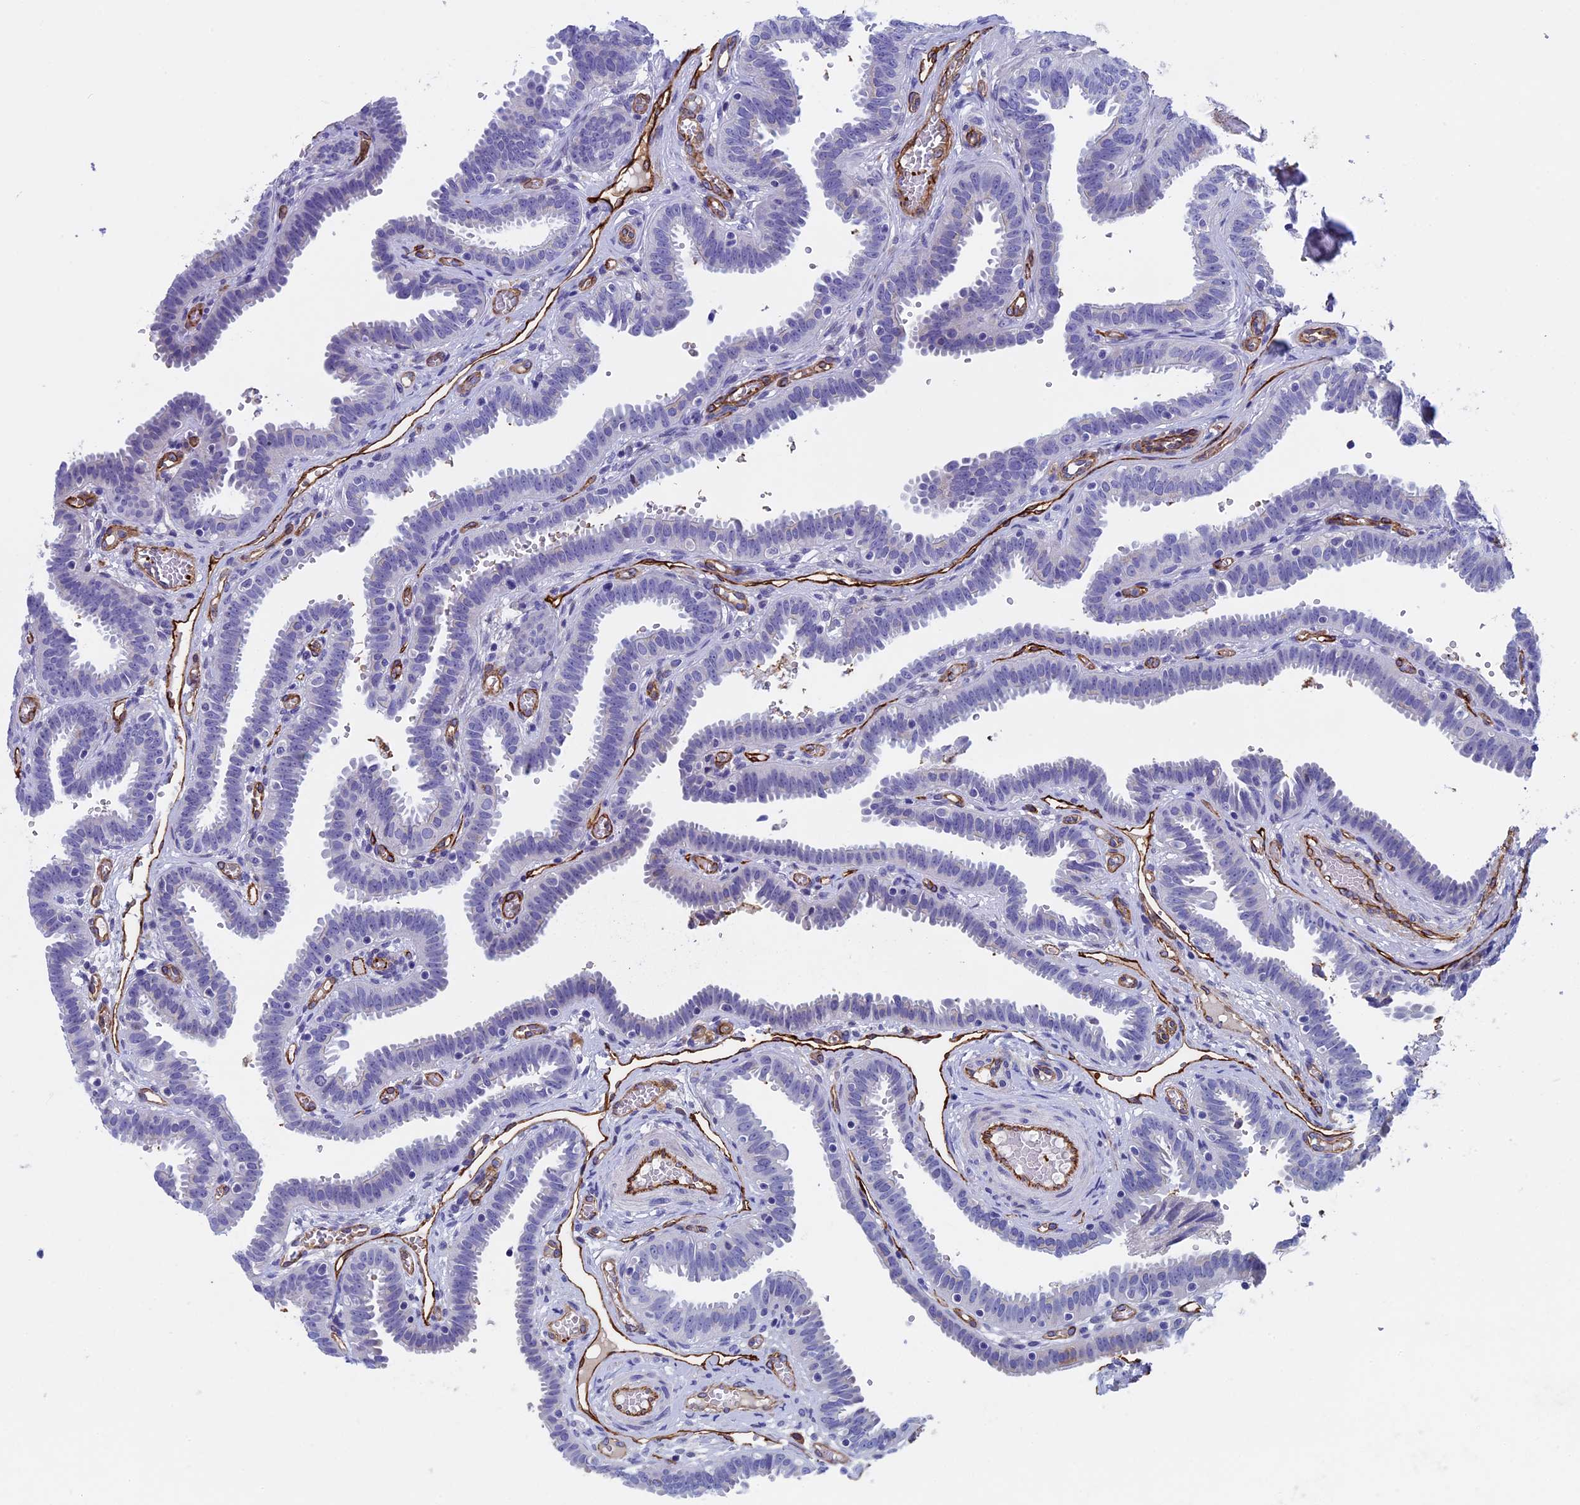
{"staining": {"intensity": "negative", "quantity": "none", "location": "none"}, "tissue": "fallopian tube", "cell_type": "Glandular cells", "image_type": "normal", "snomed": [{"axis": "morphology", "description": "Normal tissue, NOS"}, {"axis": "topography", "description": "Fallopian tube"}], "caption": "Immunohistochemical staining of benign fallopian tube exhibits no significant staining in glandular cells. (DAB IHC with hematoxylin counter stain).", "gene": "INSYN1", "patient": {"sex": "female", "age": 37}}